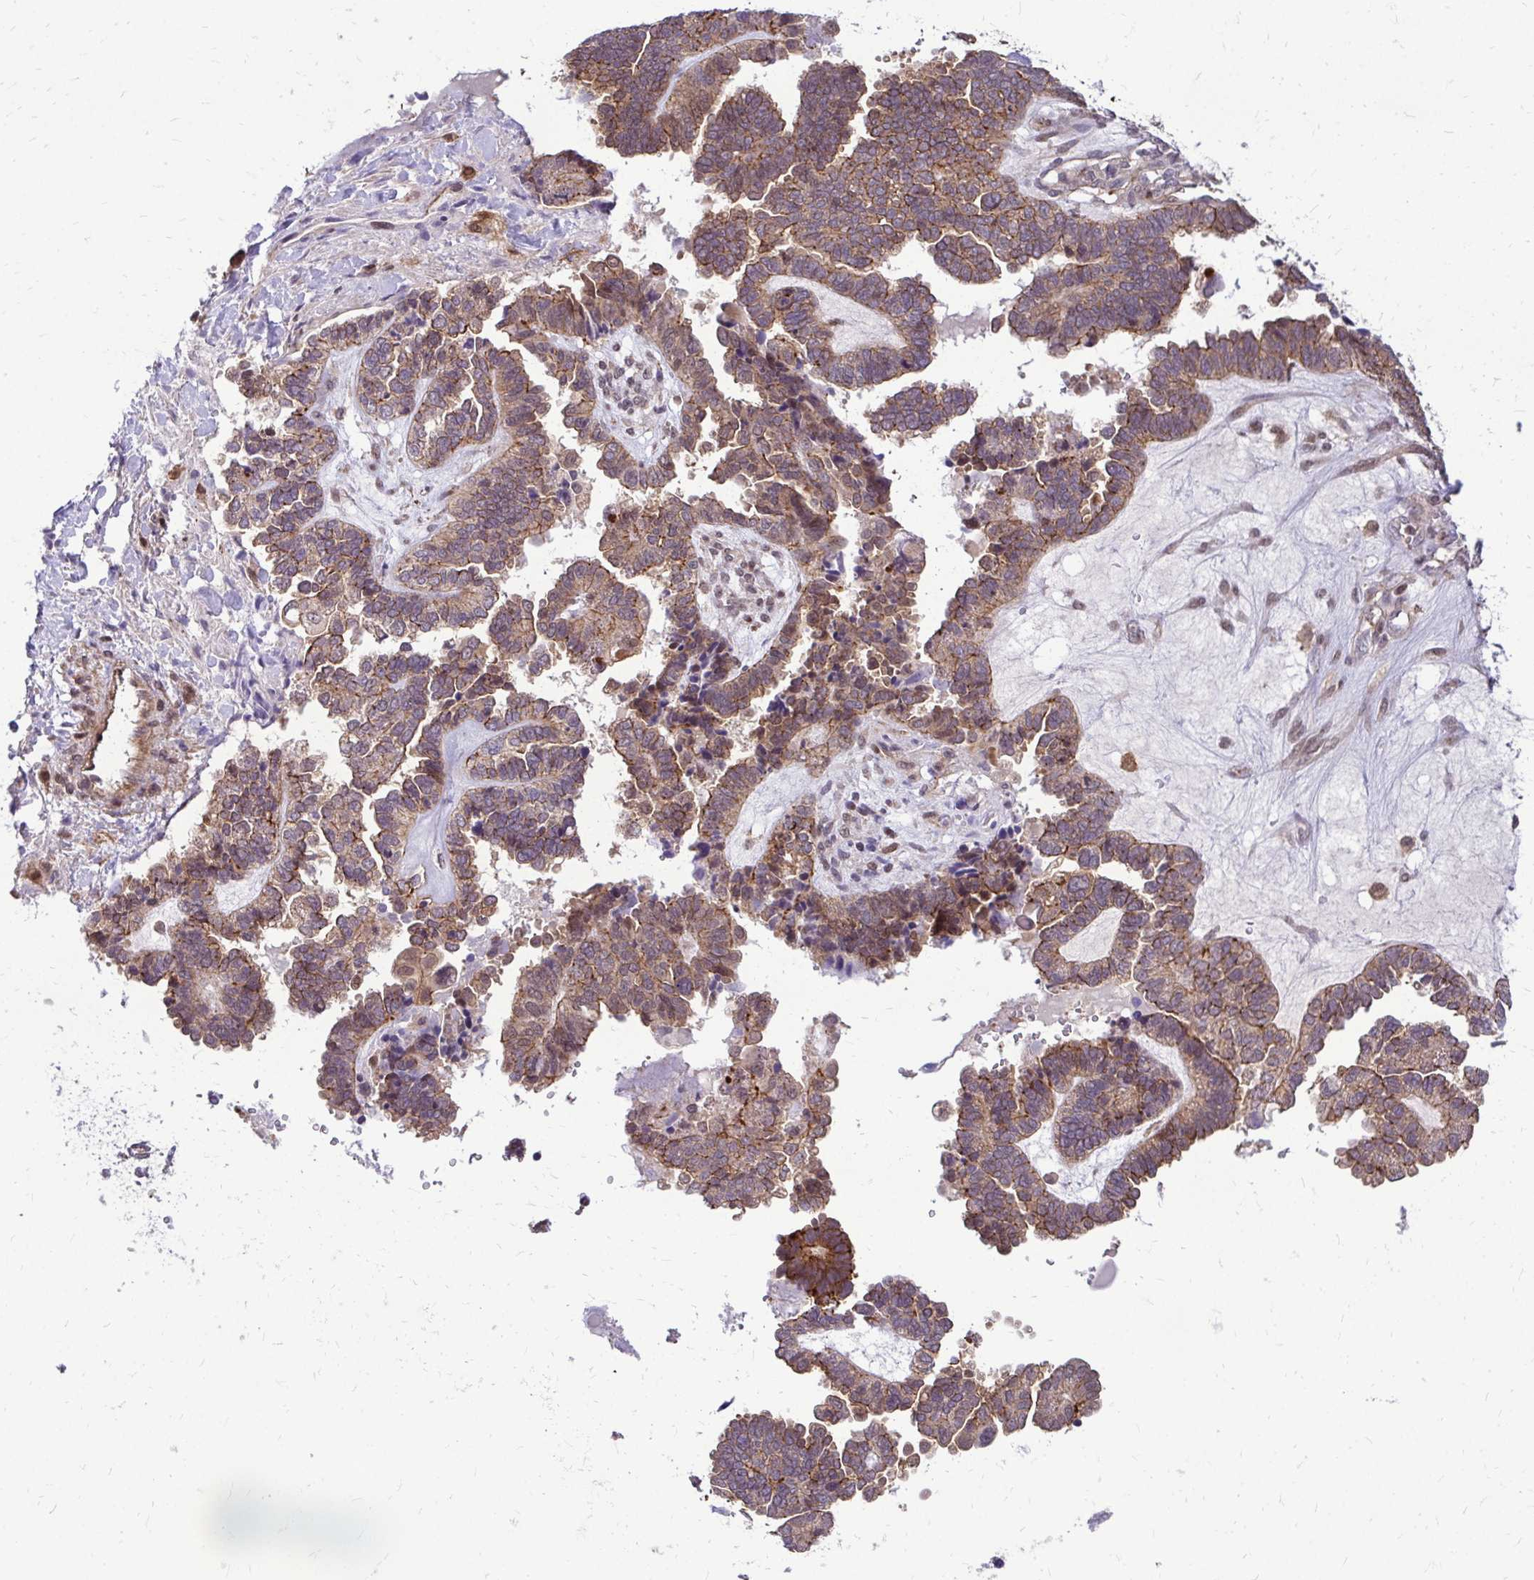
{"staining": {"intensity": "moderate", "quantity": ">75%", "location": "cytoplasmic/membranous"}, "tissue": "ovarian cancer", "cell_type": "Tumor cells", "image_type": "cancer", "snomed": [{"axis": "morphology", "description": "Cystadenocarcinoma, serous, NOS"}, {"axis": "topography", "description": "Ovary"}], "caption": "Human ovarian serous cystadenocarcinoma stained for a protein (brown) demonstrates moderate cytoplasmic/membranous positive positivity in approximately >75% of tumor cells.", "gene": "TRIP6", "patient": {"sex": "female", "age": 51}}